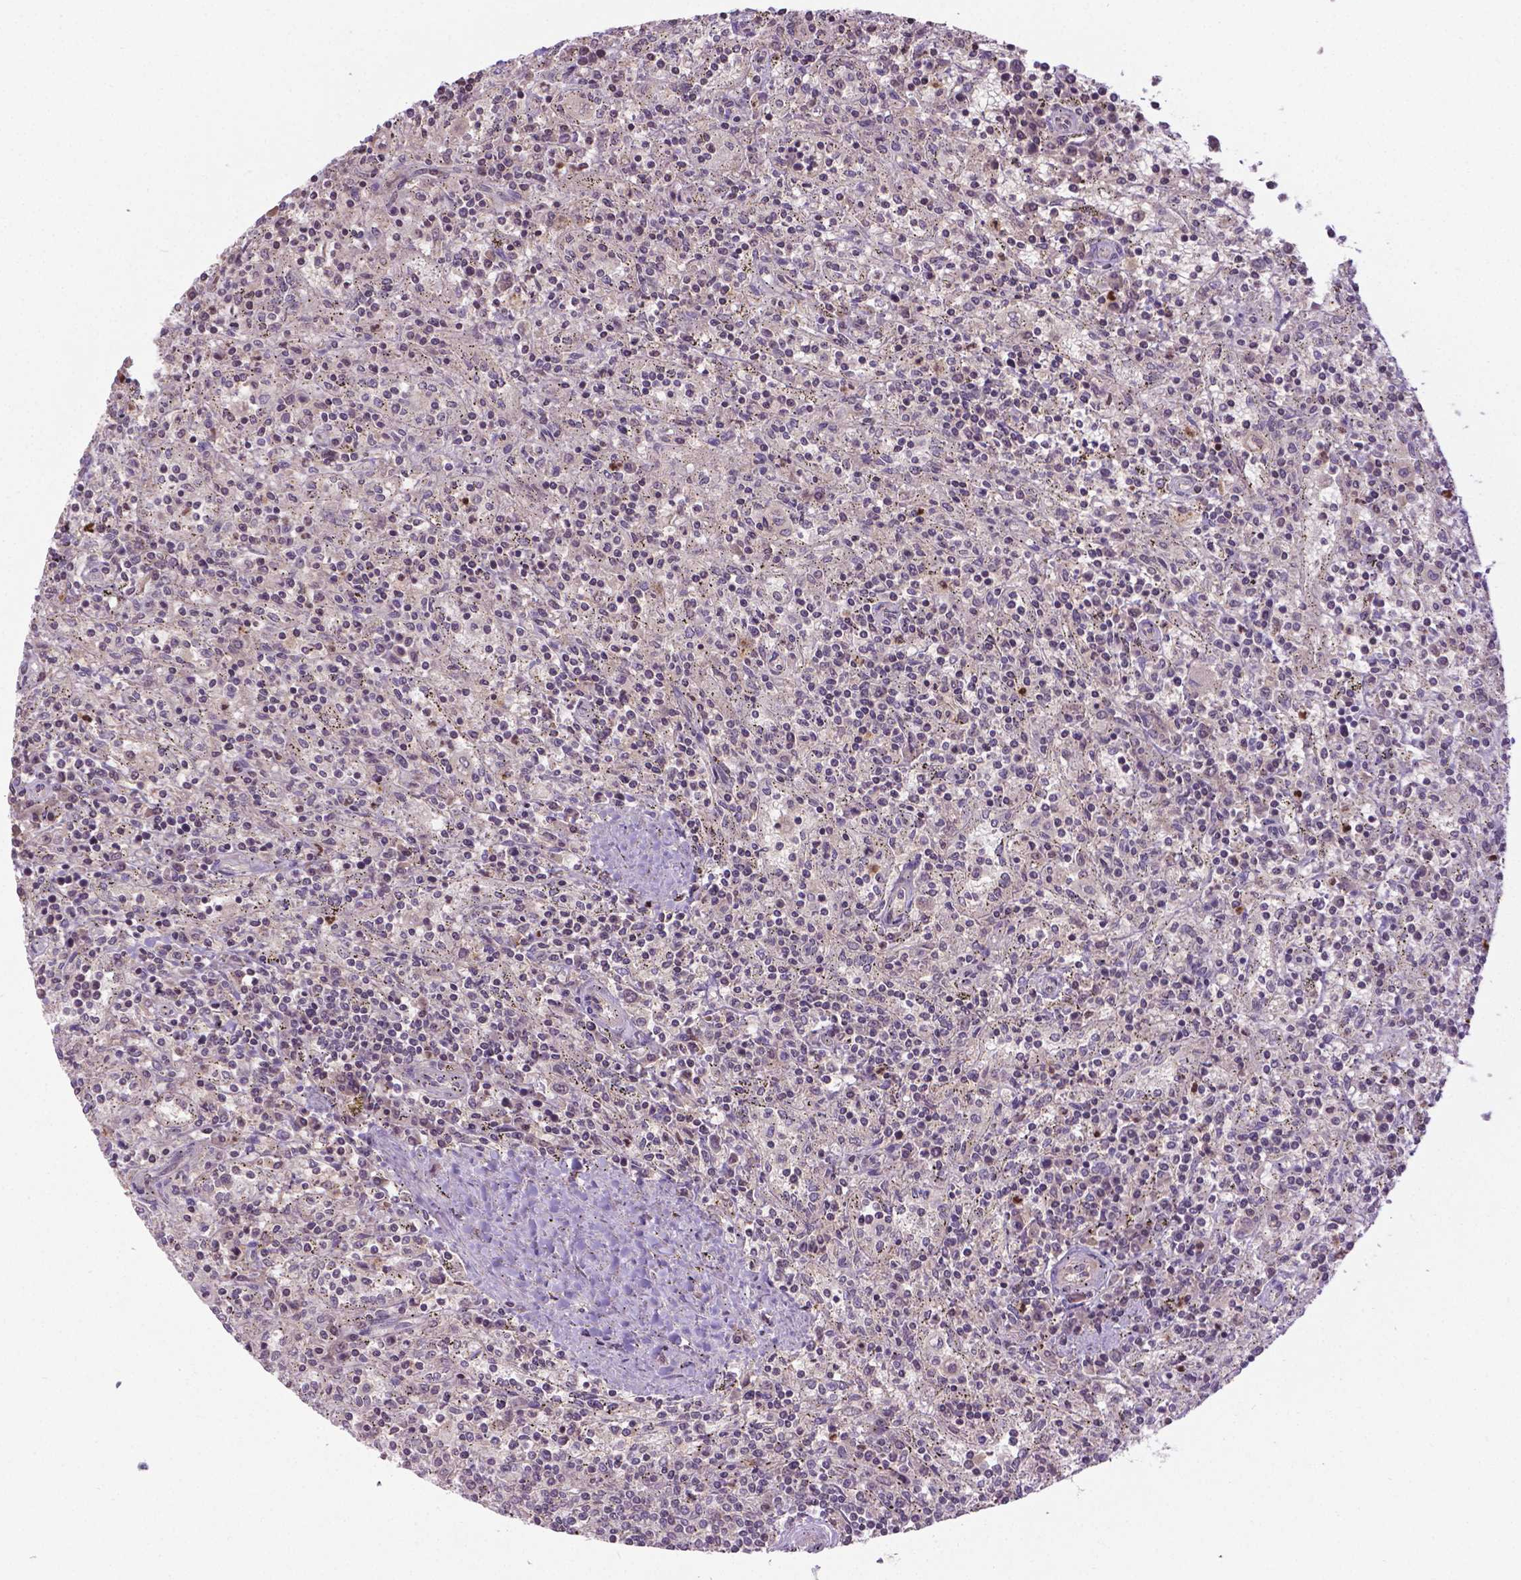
{"staining": {"intensity": "negative", "quantity": "none", "location": "none"}, "tissue": "lymphoma", "cell_type": "Tumor cells", "image_type": "cancer", "snomed": [{"axis": "morphology", "description": "Malignant lymphoma, non-Hodgkin's type, Low grade"}, {"axis": "topography", "description": "Spleen"}], "caption": "Immunohistochemistry image of neoplastic tissue: lymphoma stained with DAB (3,3'-diaminobenzidine) demonstrates no significant protein staining in tumor cells. The staining is performed using DAB (3,3'-diaminobenzidine) brown chromogen with nuclei counter-stained in using hematoxylin.", "gene": "ANKRD54", "patient": {"sex": "male", "age": 62}}